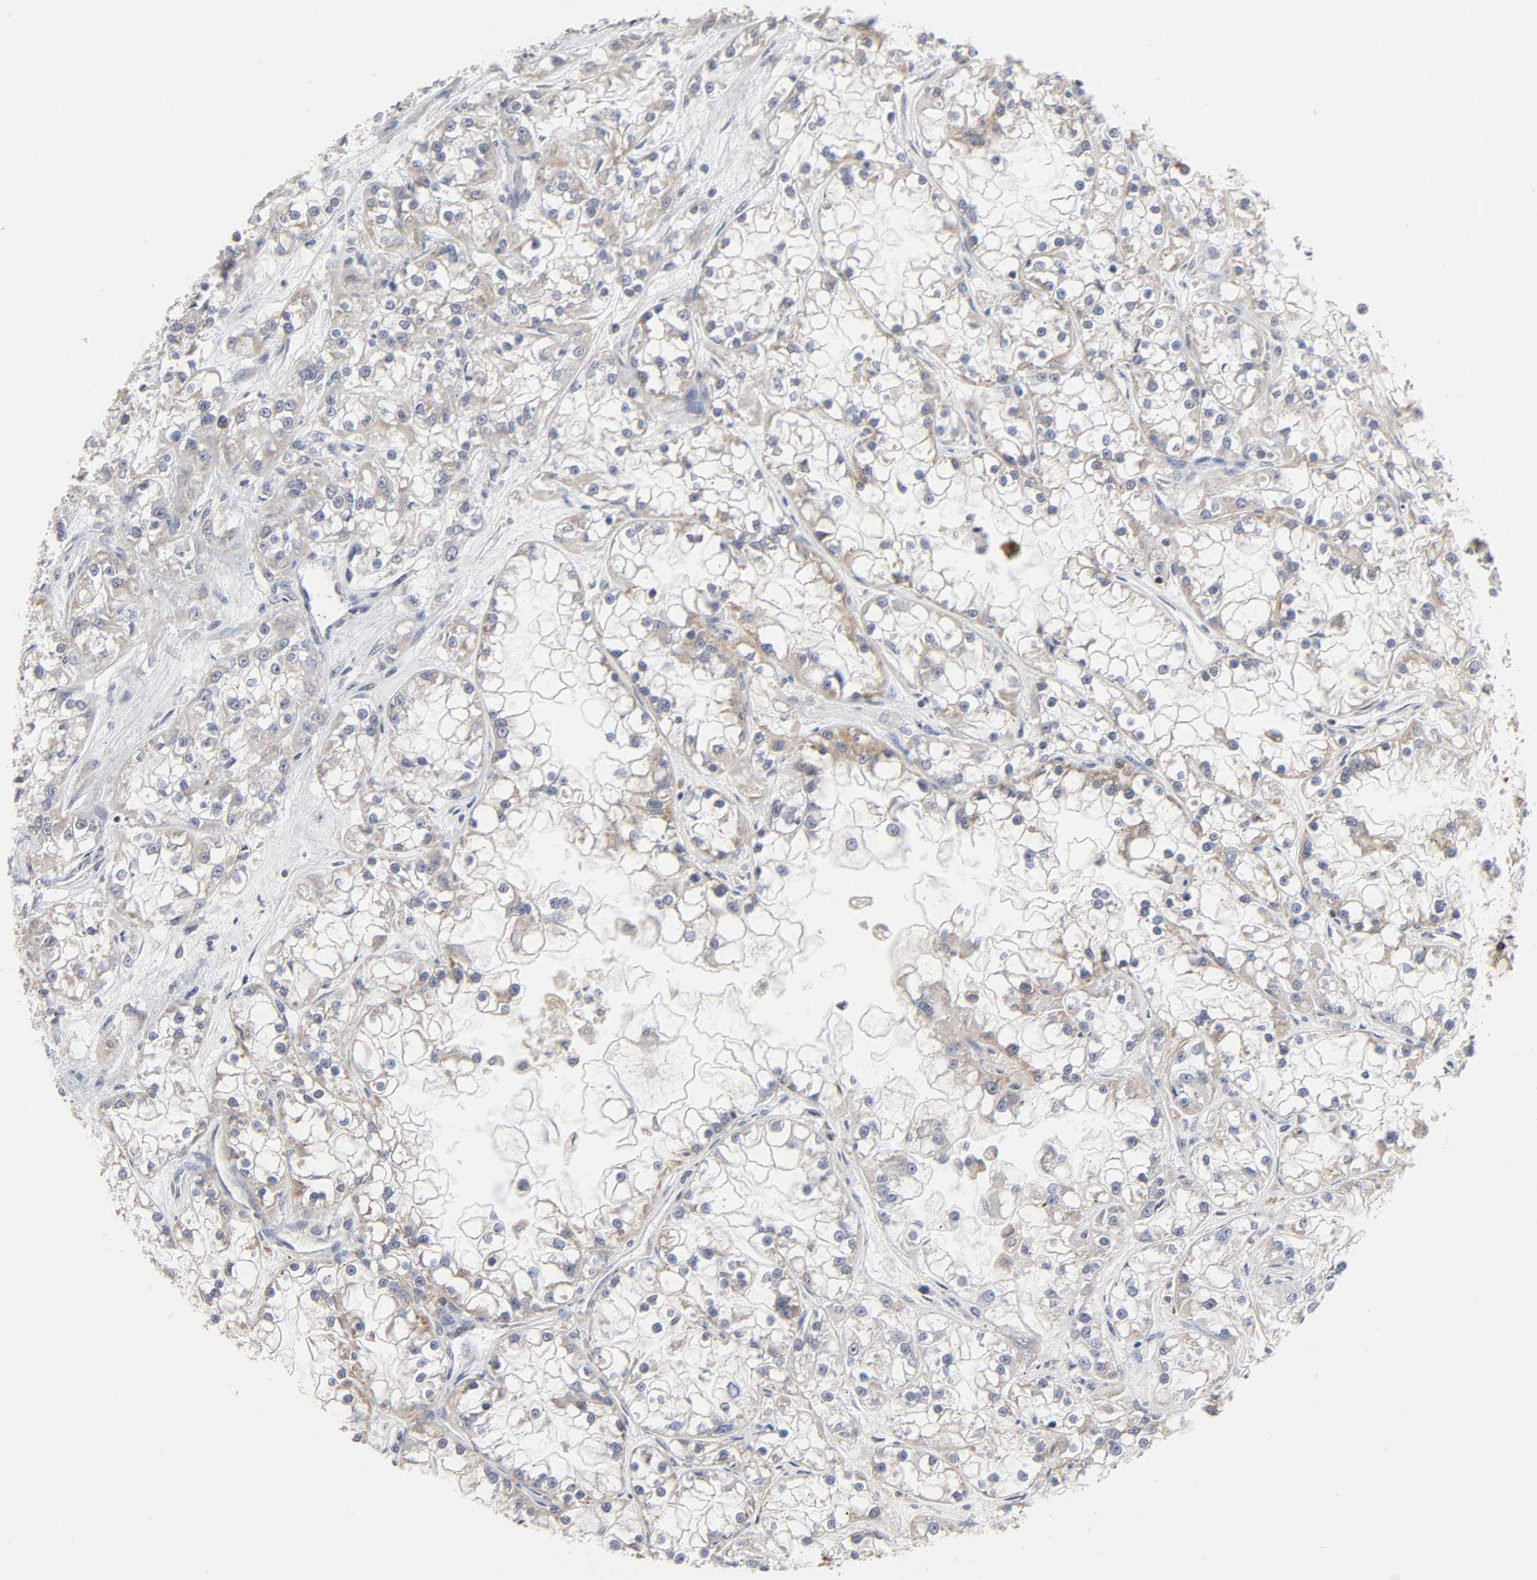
{"staining": {"intensity": "moderate", "quantity": "25%-75%", "location": "cytoplasmic/membranous"}, "tissue": "renal cancer", "cell_type": "Tumor cells", "image_type": "cancer", "snomed": [{"axis": "morphology", "description": "Adenocarcinoma, NOS"}, {"axis": "topography", "description": "Kidney"}], "caption": "This micrograph shows IHC staining of human renal adenocarcinoma, with medium moderate cytoplasmic/membranous expression in about 25%-75% of tumor cells.", "gene": "AUH", "patient": {"sex": "female", "age": 52}}